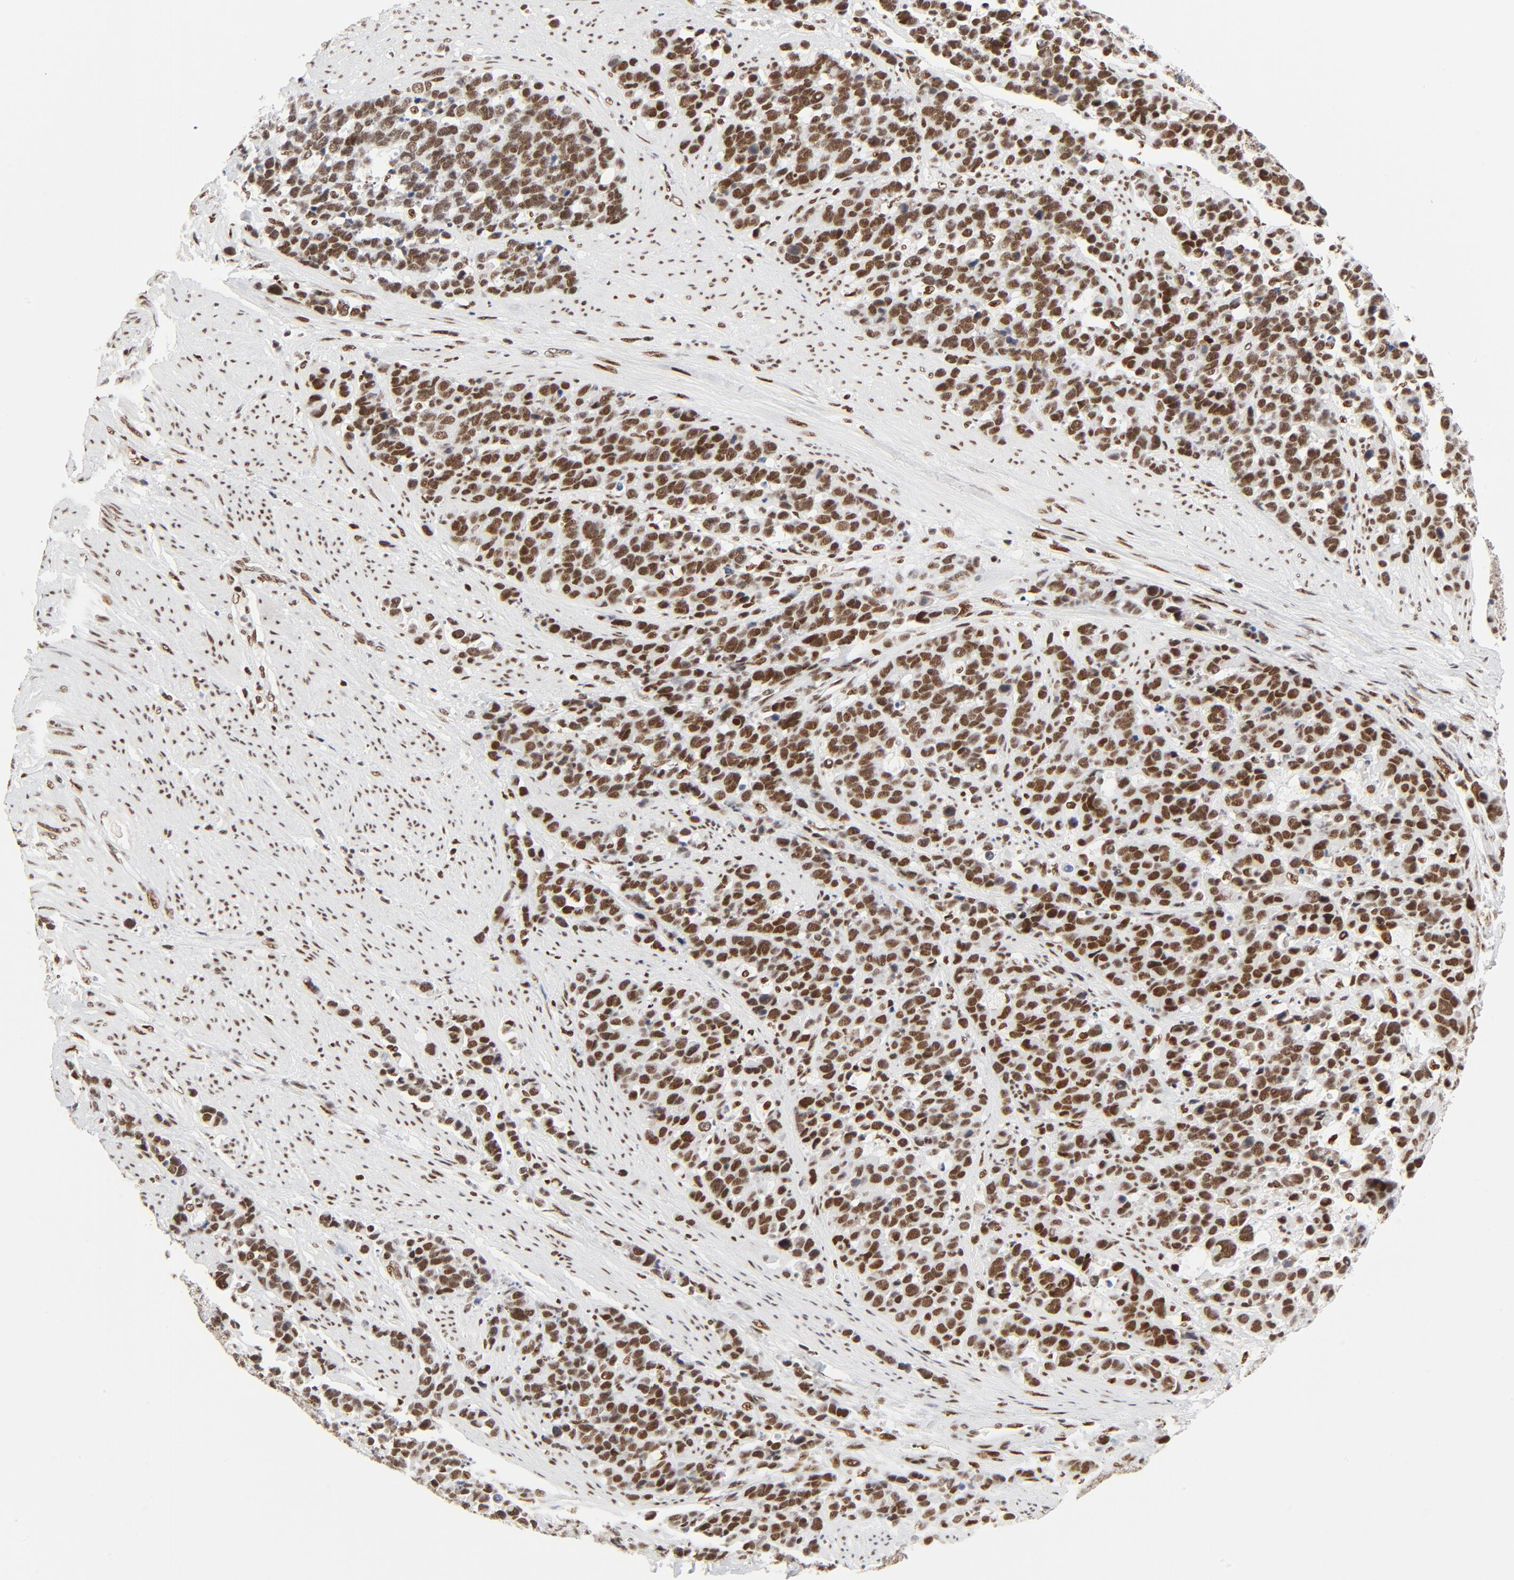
{"staining": {"intensity": "moderate", "quantity": ">75%", "location": "nuclear"}, "tissue": "stomach cancer", "cell_type": "Tumor cells", "image_type": "cancer", "snomed": [{"axis": "morphology", "description": "Adenocarcinoma, NOS"}, {"axis": "topography", "description": "Stomach, upper"}], "caption": "Protein staining reveals moderate nuclear positivity in about >75% of tumor cells in stomach adenocarcinoma.", "gene": "GTF2H1", "patient": {"sex": "male", "age": 71}}